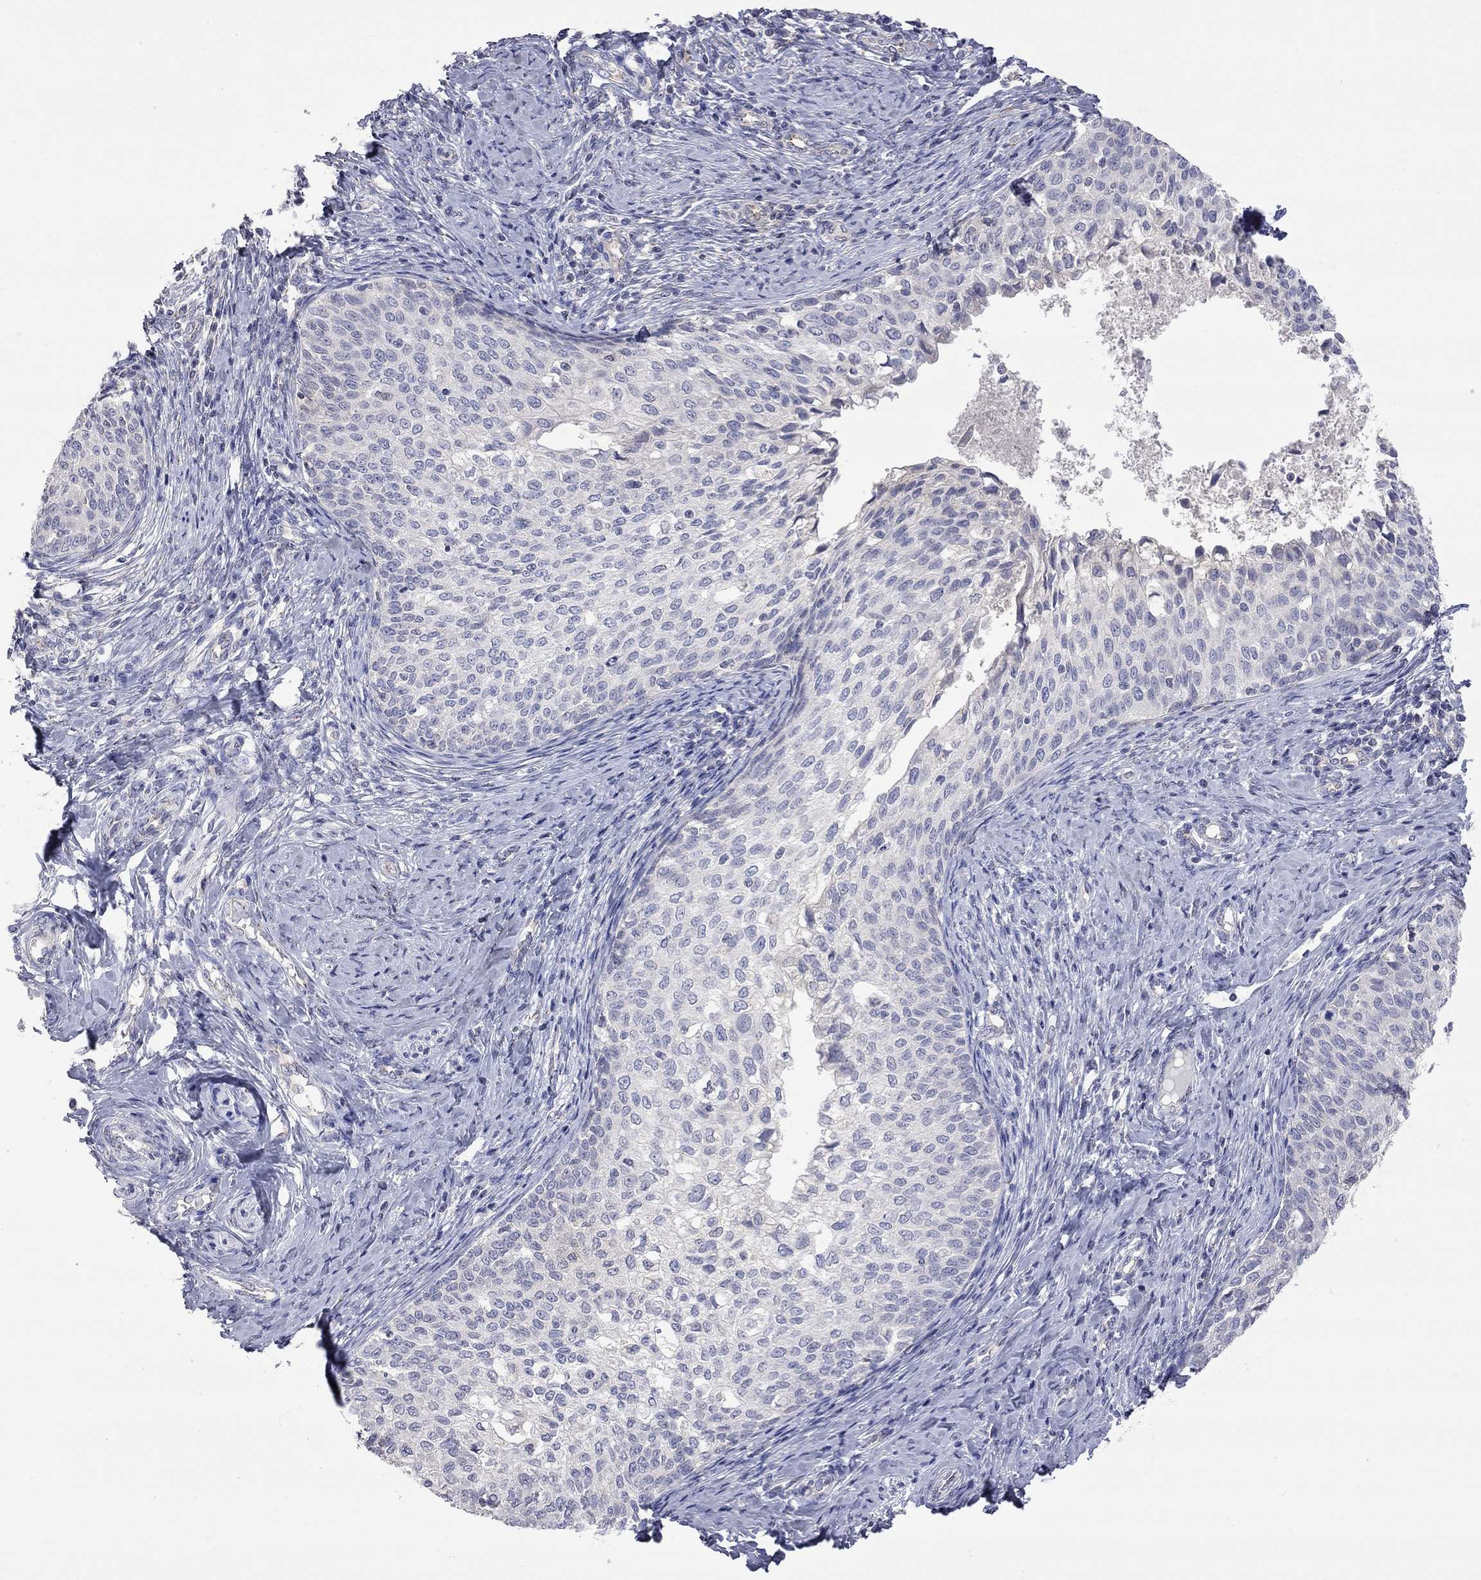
{"staining": {"intensity": "negative", "quantity": "none", "location": "none"}, "tissue": "cervical cancer", "cell_type": "Tumor cells", "image_type": "cancer", "snomed": [{"axis": "morphology", "description": "Squamous cell carcinoma, NOS"}, {"axis": "topography", "description": "Cervix"}], "caption": "This histopathology image is of cervical cancer stained with IHC to label a protein in brown with the nuclei are counter-stained blue. There is no expression in tumor cells. The staining is performed using DAB (3,3'-diaminobenzidine) brown chromogen with nuclei counter-stained in using hematoxylin.", "gene": "OPRK1", "patient": {"sex": "female", "age": 51}}